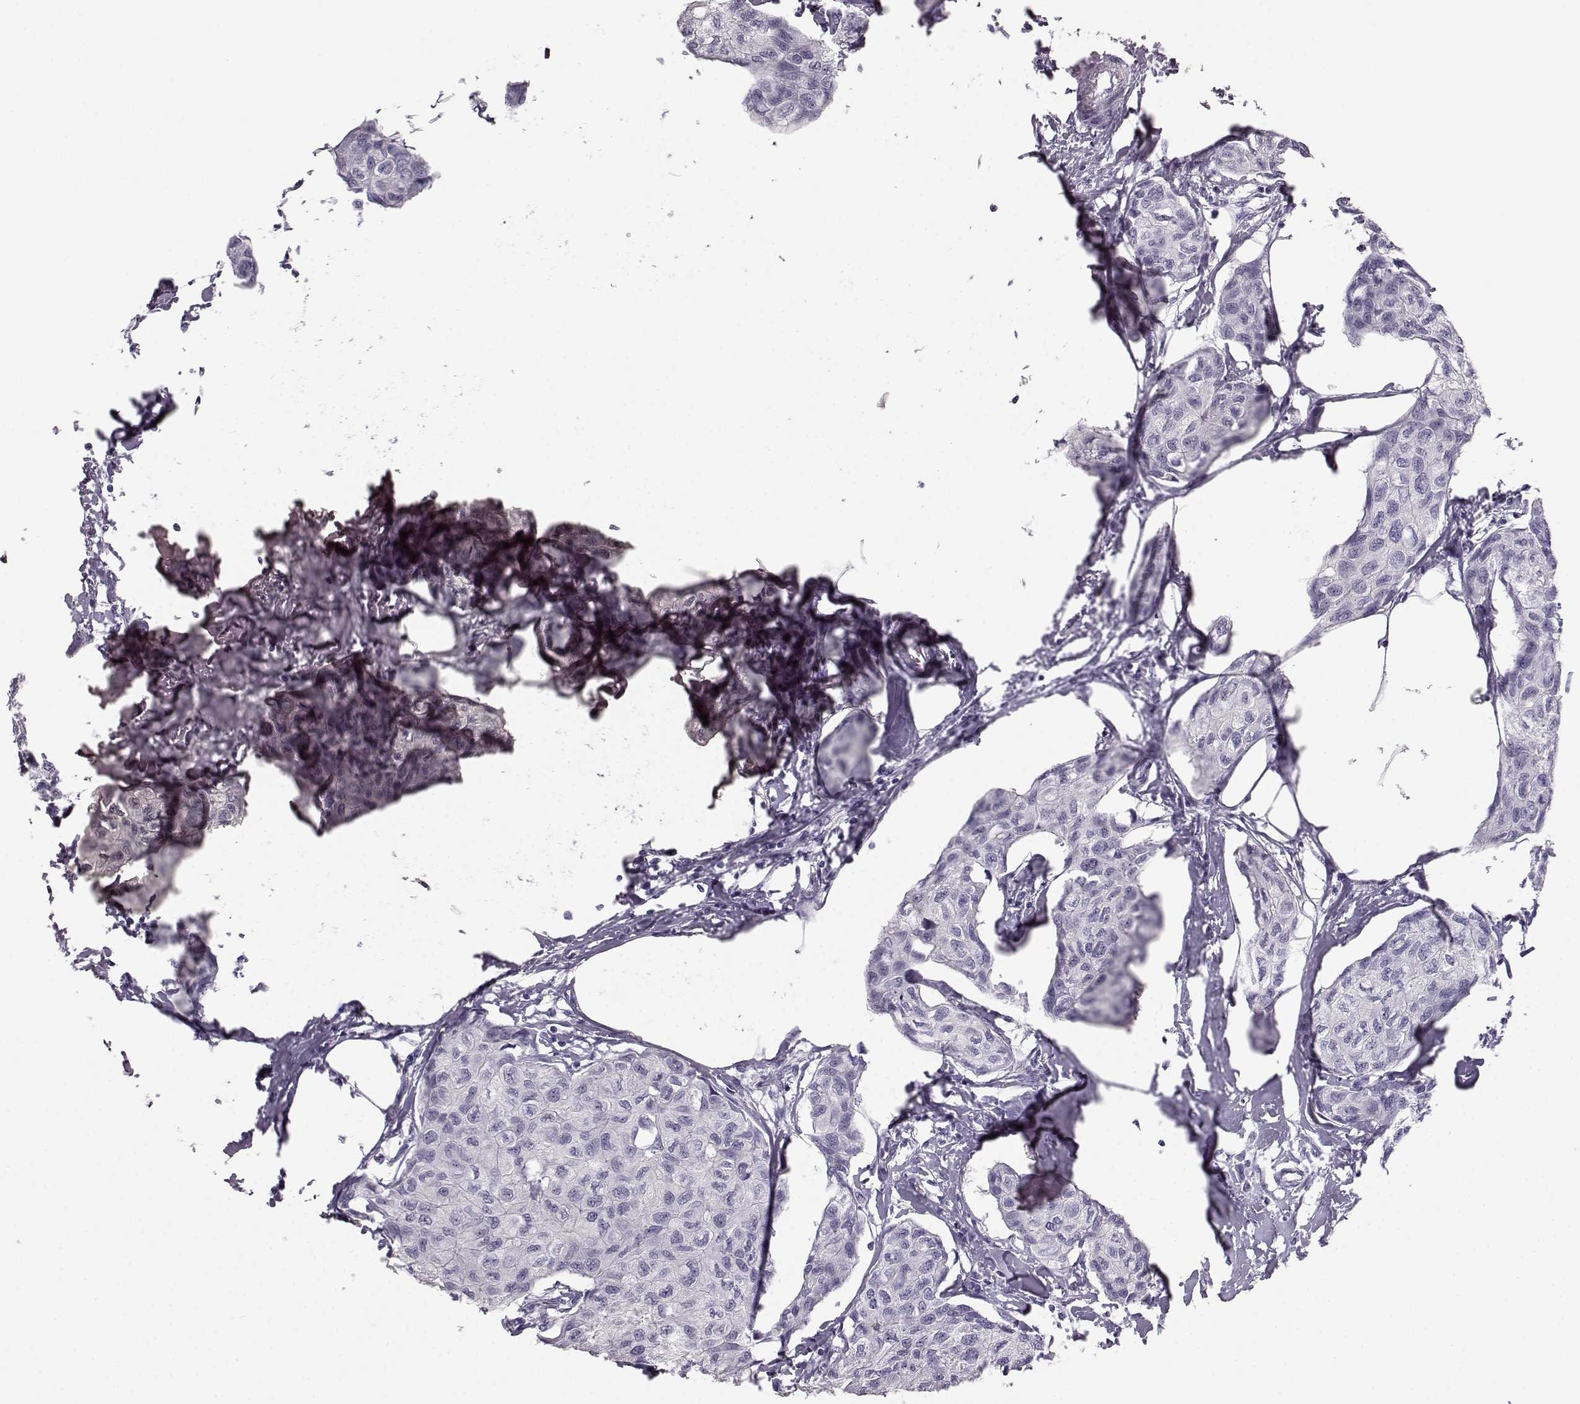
{"staining": {"intensity": "negative", "quantity": "none", "location": "none"}, "tissue": "breast cancer", "cell_type": "Tumor cells", "image_type": "cancer", "snomed": [{"axis": "morphology", "description": "Duct carcinoma"}, {"axis": "topography", "description": "Breast"}], "caption": "The immunohistochemistry micrograph has no significant positivity in tumor cells of invasive ductal carcinoma (breast) tissue.", "gene": "BFSP2", "patient": {"sex": "female", "age": 80}}